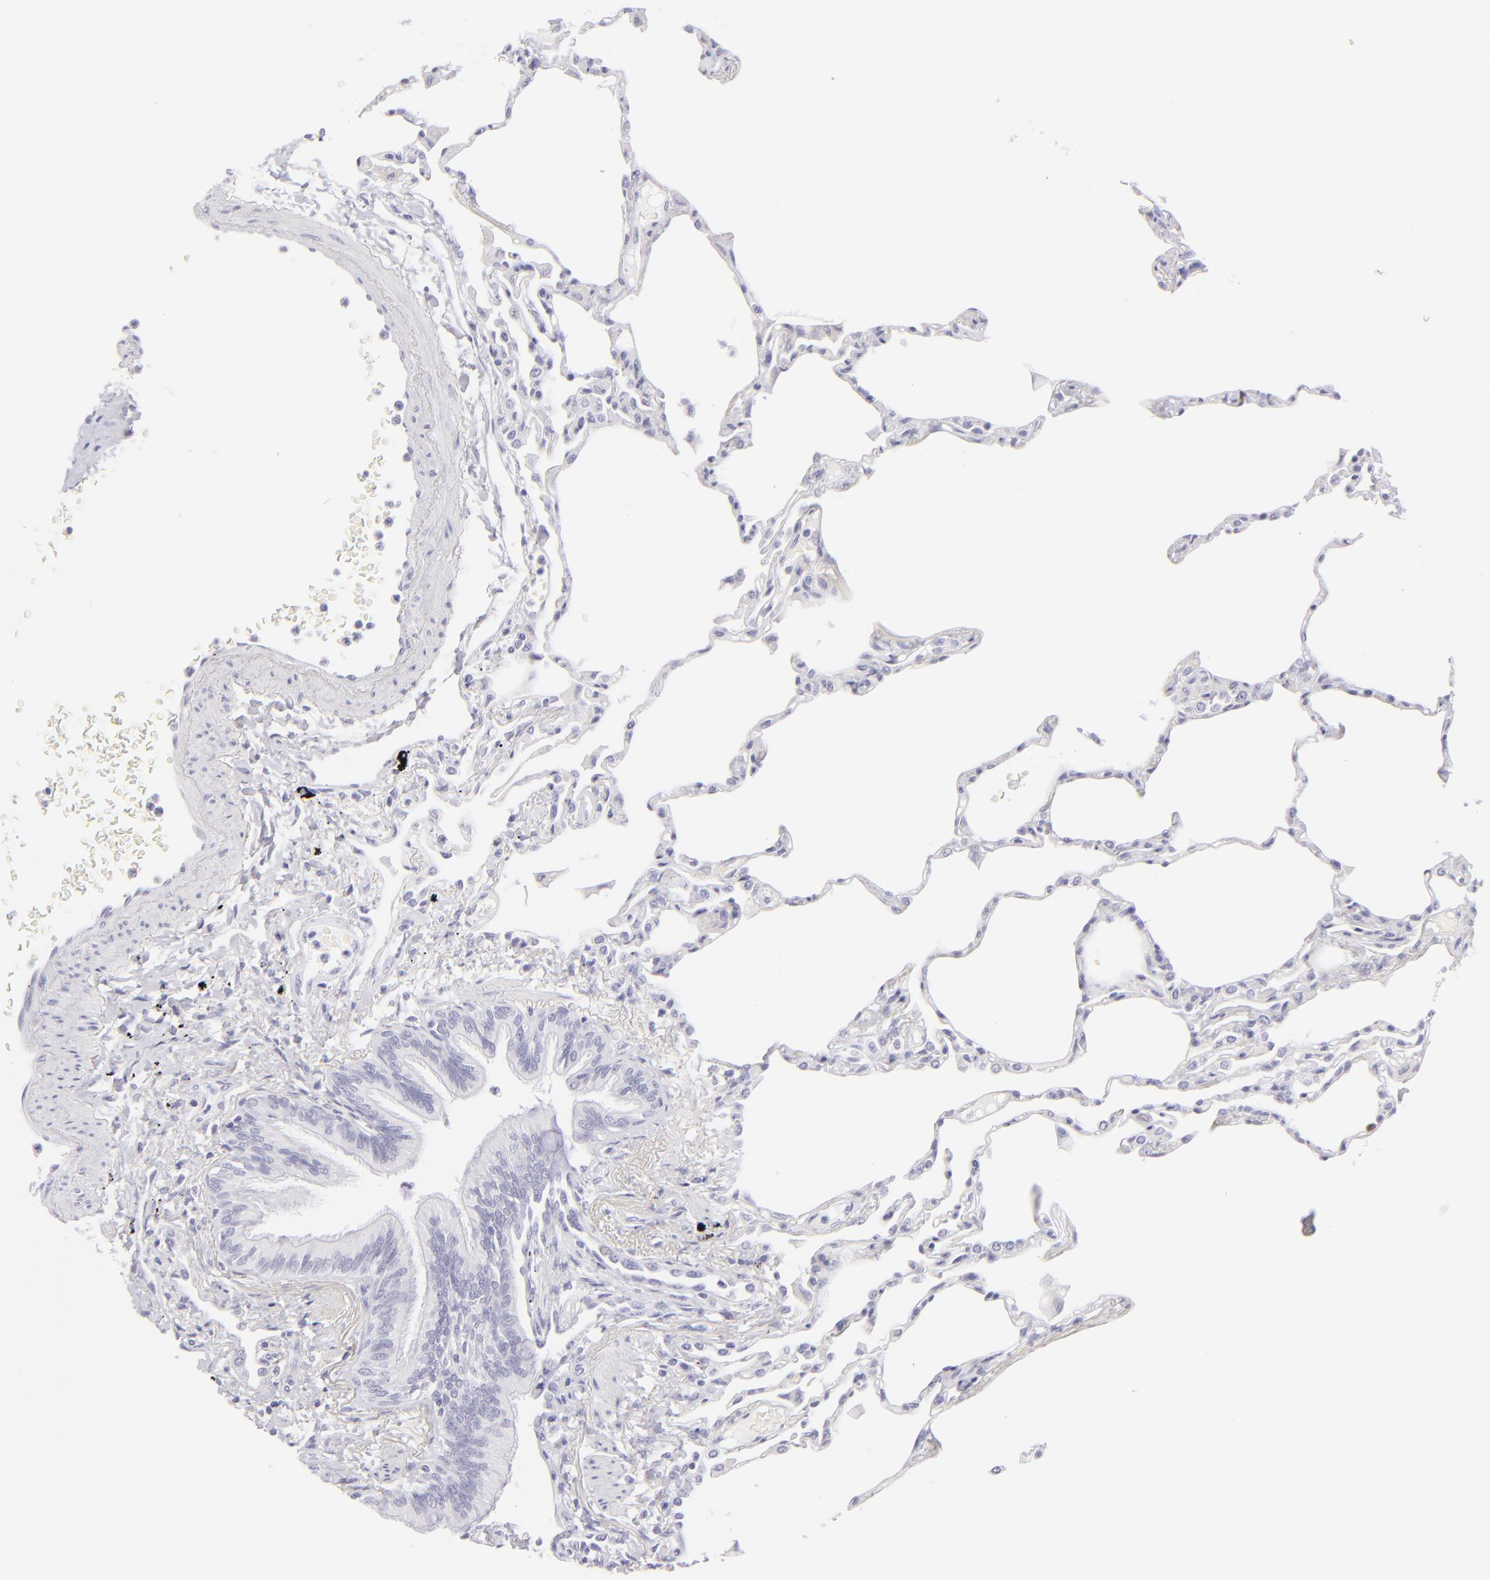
{"staining": {"intensity": "negative", "quantity": "none", "location": "none"}, "tissue": "lung", "cell_type": "Alveolar cells", "image_type": "normal", "snomed": [{"axis": "morphology", "description": "Normal tissue, NOS"}, {"axis": "topography", "description": "Lung"}], "caption": "The IHC image has no significant expression in alveolar cells of lung.", "gene": "FCER2", "patient": {"sex": "female", "age": 49}}